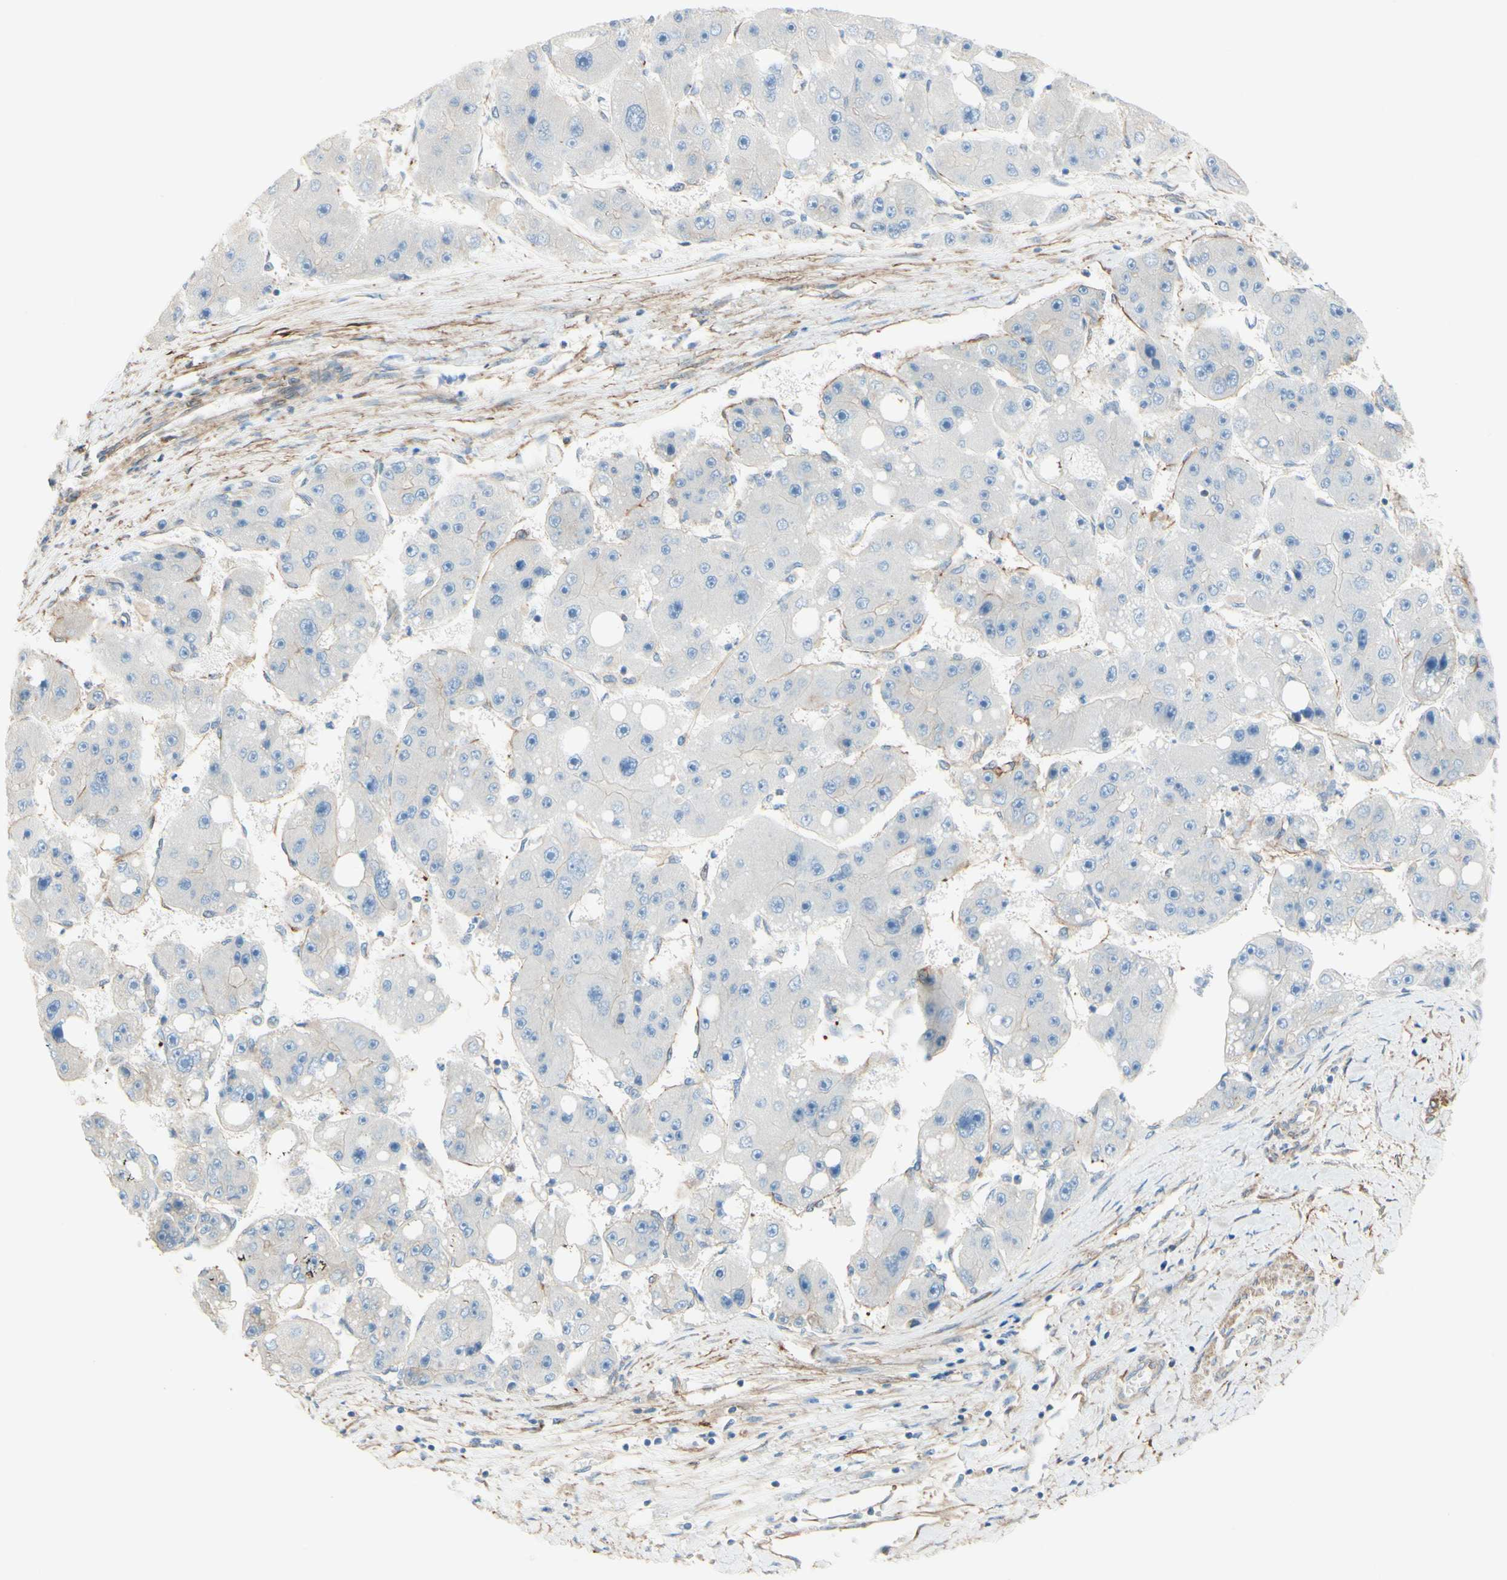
{"staining": {"intensity": "negative", "quantity": "none", "location": "none"}, "tissue": "liver cancer", "cell_type": "Tumor cells", "image_type": "cancer", "snomed": [{"axis": "morphology", "description": "Carcinoma, Hepatocellular, NOS"}, {"axis": "topography", "description": "Liver"}], "caption": "High power microscopy image of an IHC photomicrograph of hepatocellular carcinoma (liver), revealing no significant positivity in tumor cells.", "gene": "ENDOD1", "patient": {"sex": "female", "age": 61}}